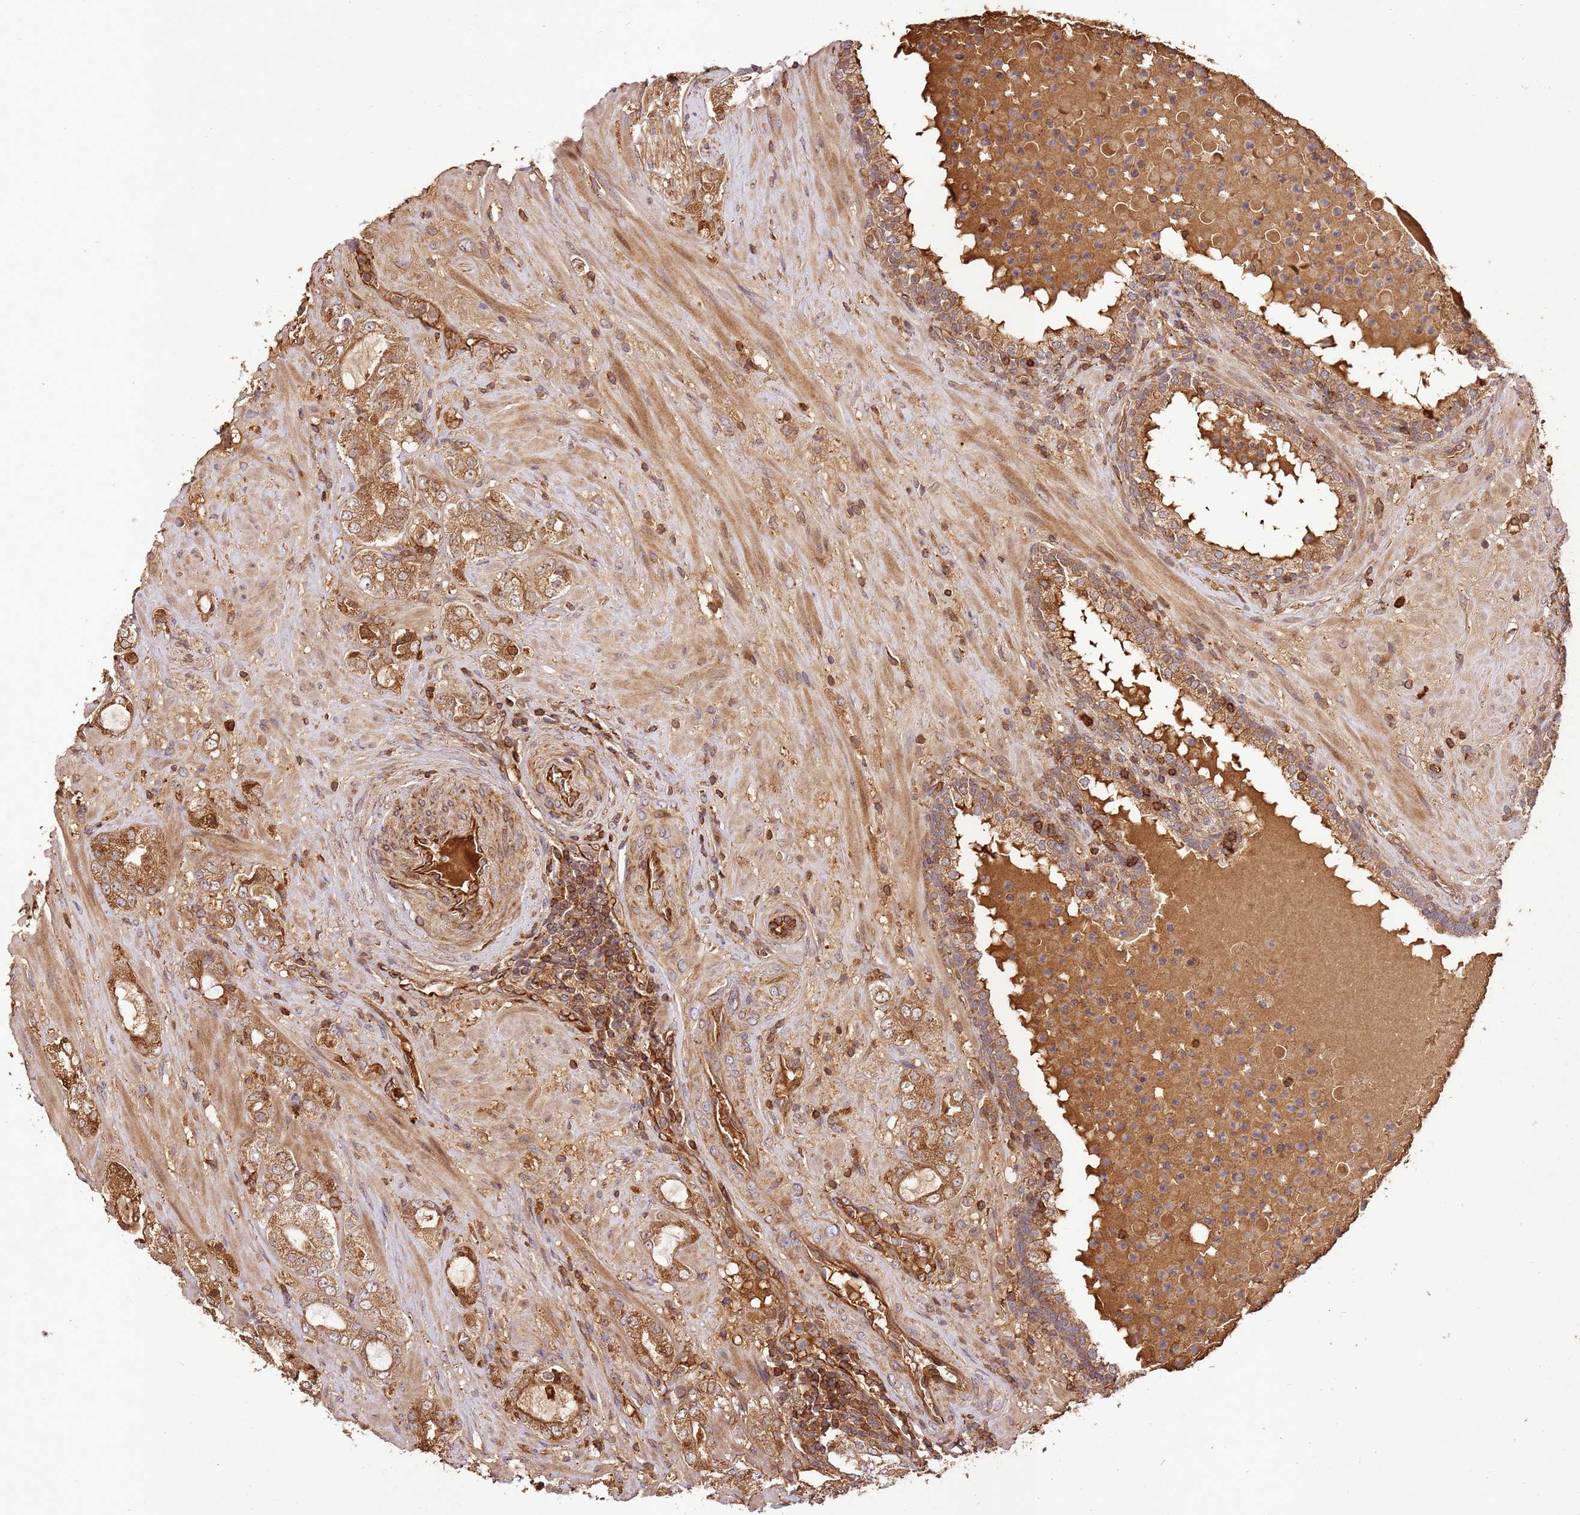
{"staining": {"intensity": "moderate", "quantity": ">75%", "location": "cytoplasmic/membranous"}, "tissue": "prostate cancer", "cell_type": "Tumor cells", "image_type": "cancer", "snomed": [{"axis": "morphology", "description": "Adenocarcinoma, High grade"}, {"axis": "topography", "description": "Prostate"}], "caption": "Immunohistochemical staining of prostate cancer demonstrates moderate cytoplasmic/membranous protein staining in about >75% of tumor cells.", "gene": "KATNAL2", "patient": {"sex": "male", "age": 64}}